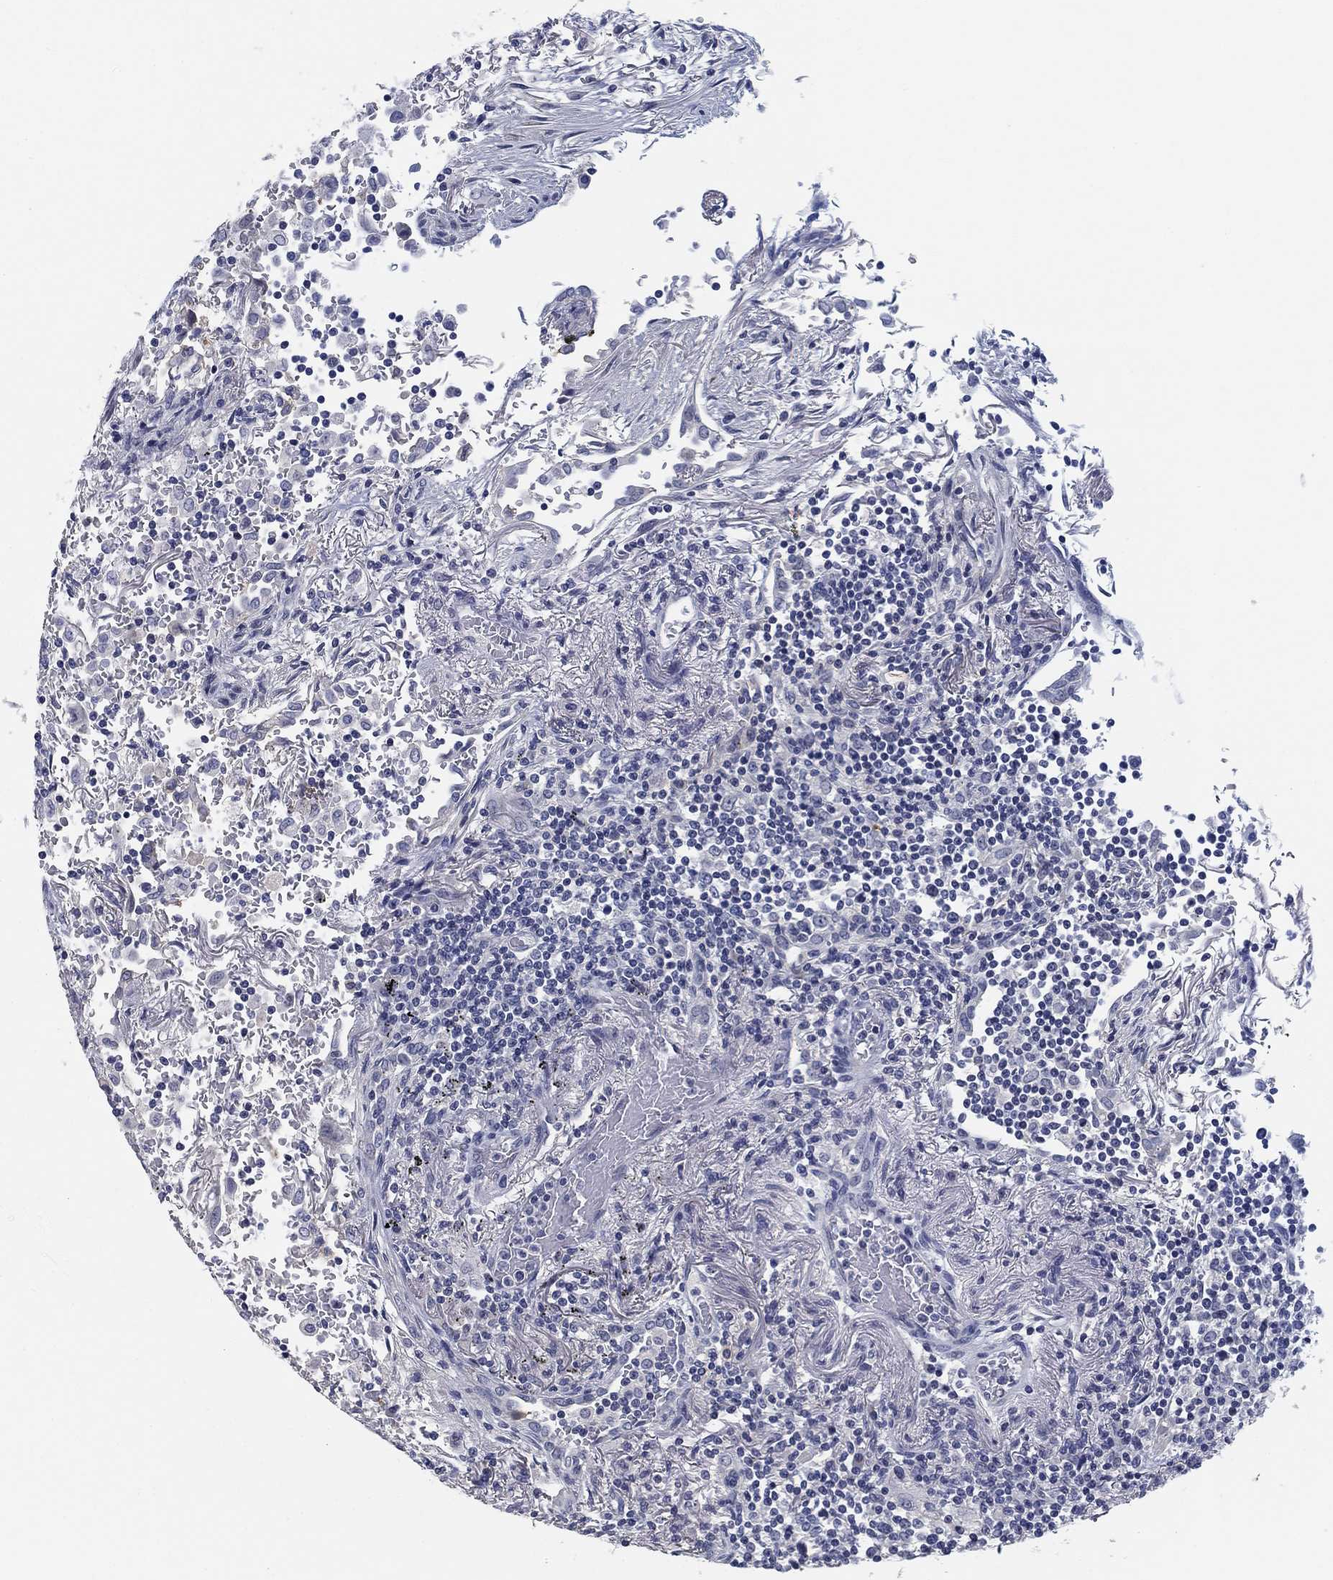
{"staining": {"intensity": "negative", "quantity": "none", "location": "none"}, "tissue": "lymphoma", "cell_type": "Tumor cells", "image_type": "cancer", "snomed": [{"axis": "morphology", "description": "Malignant lymphoma, non-Hodgkin's type, High grade"}, {"axis": "topography", "description": "Lung"}], "caption": "IHC of lymphoma displays no positivity in tumor cells.", "gene": "CLUL1", "patient": {"sex": "male", "age": 79}}